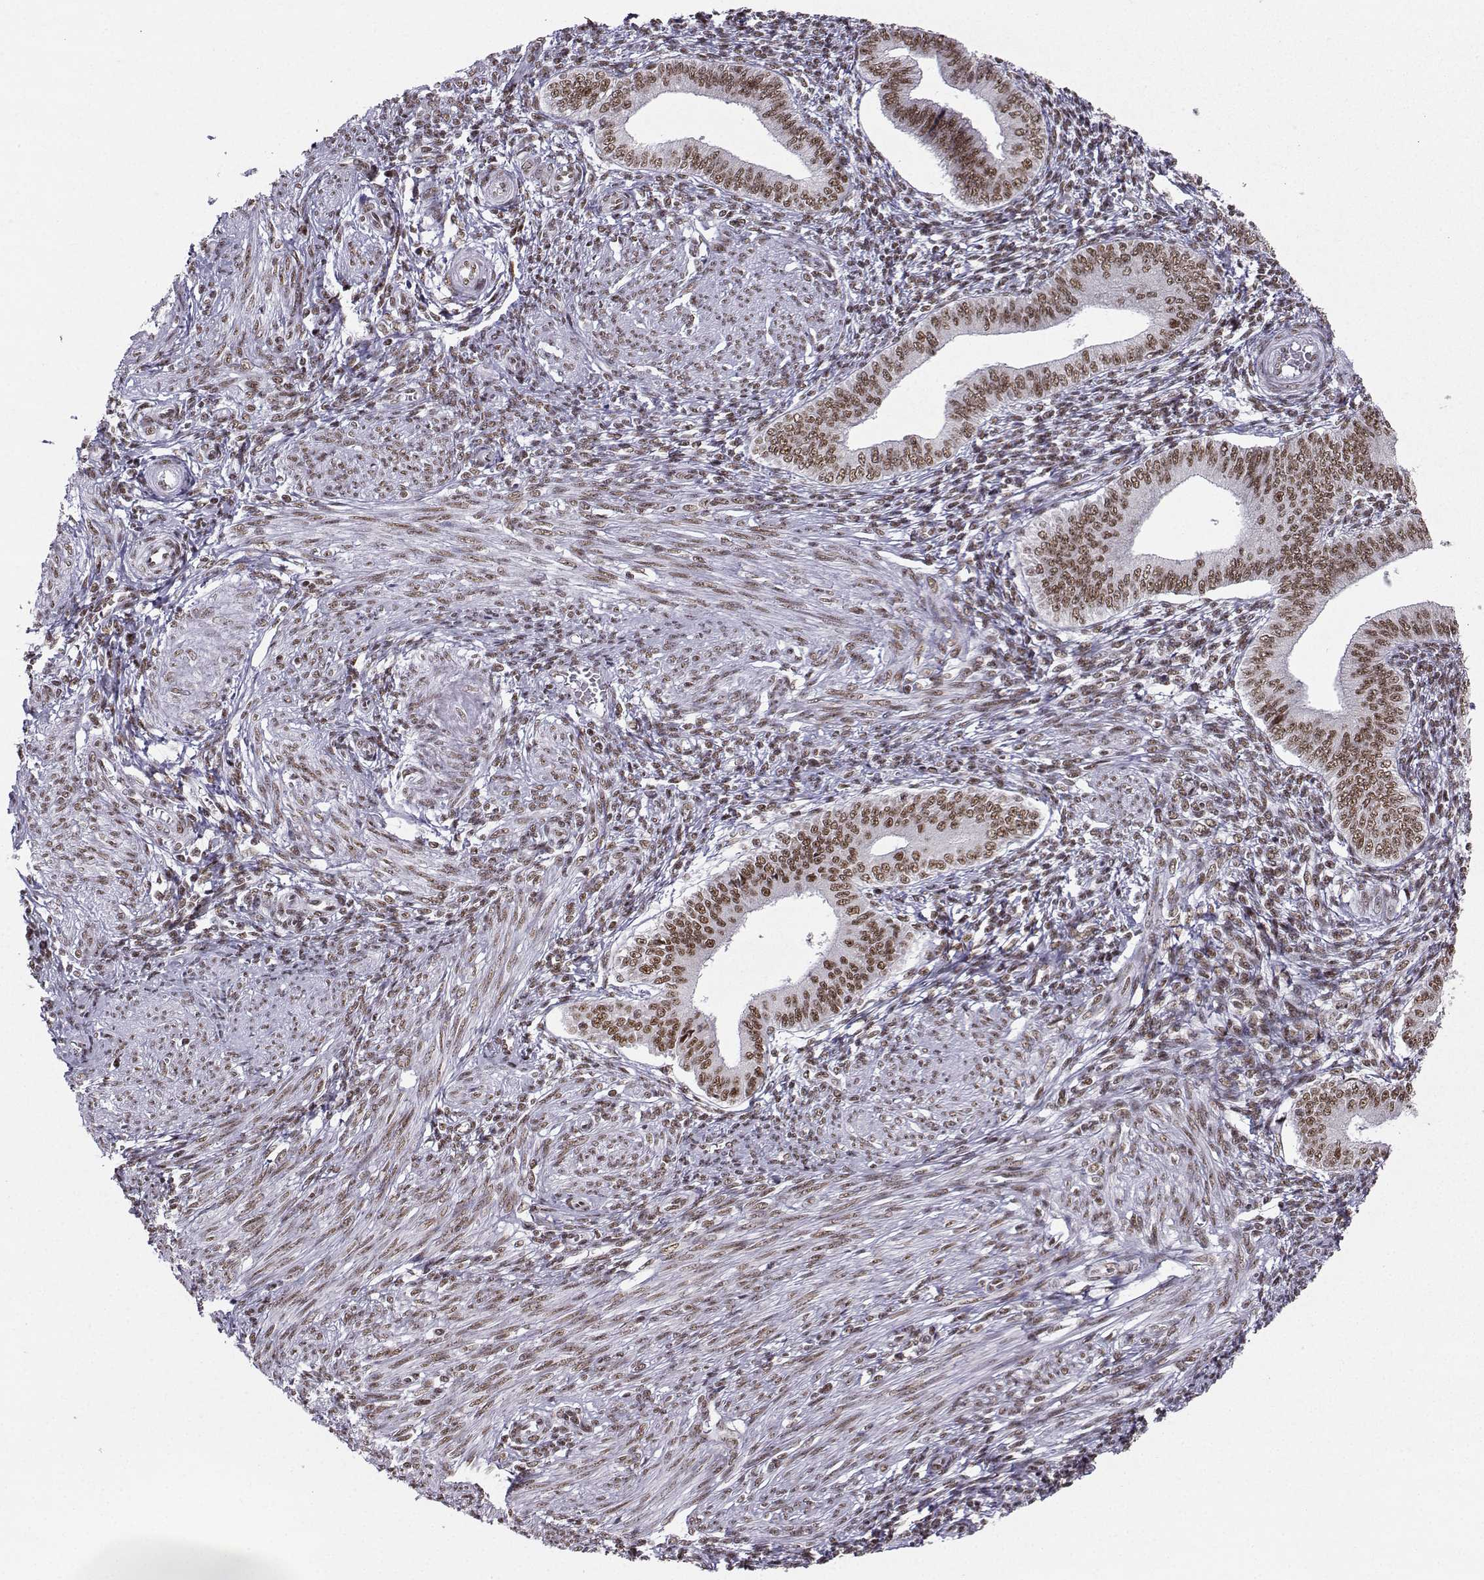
{"staining": {"intensity": "weak", "quantity": ">75%", "location": "nuclear"}, "tissue": "endometrium", "cell_type": "Cells in endometrial stroma", "image_type": "normal", "snomed": [{"axis": "morphology", "description": "Normal tissue, NOS"}, {"axis": "topography", "description": "Endometrium"}], "caption": "This histopathology image displays unremarkable endometrium stained with IHC to label a protein in brown. The nuclear of cells in endometrial stroma show weak positivity for the protein. Nuclei are counter-stained blue.", "gene": "SNRPB2", "patient": {"sex": "female", "age": 42}}